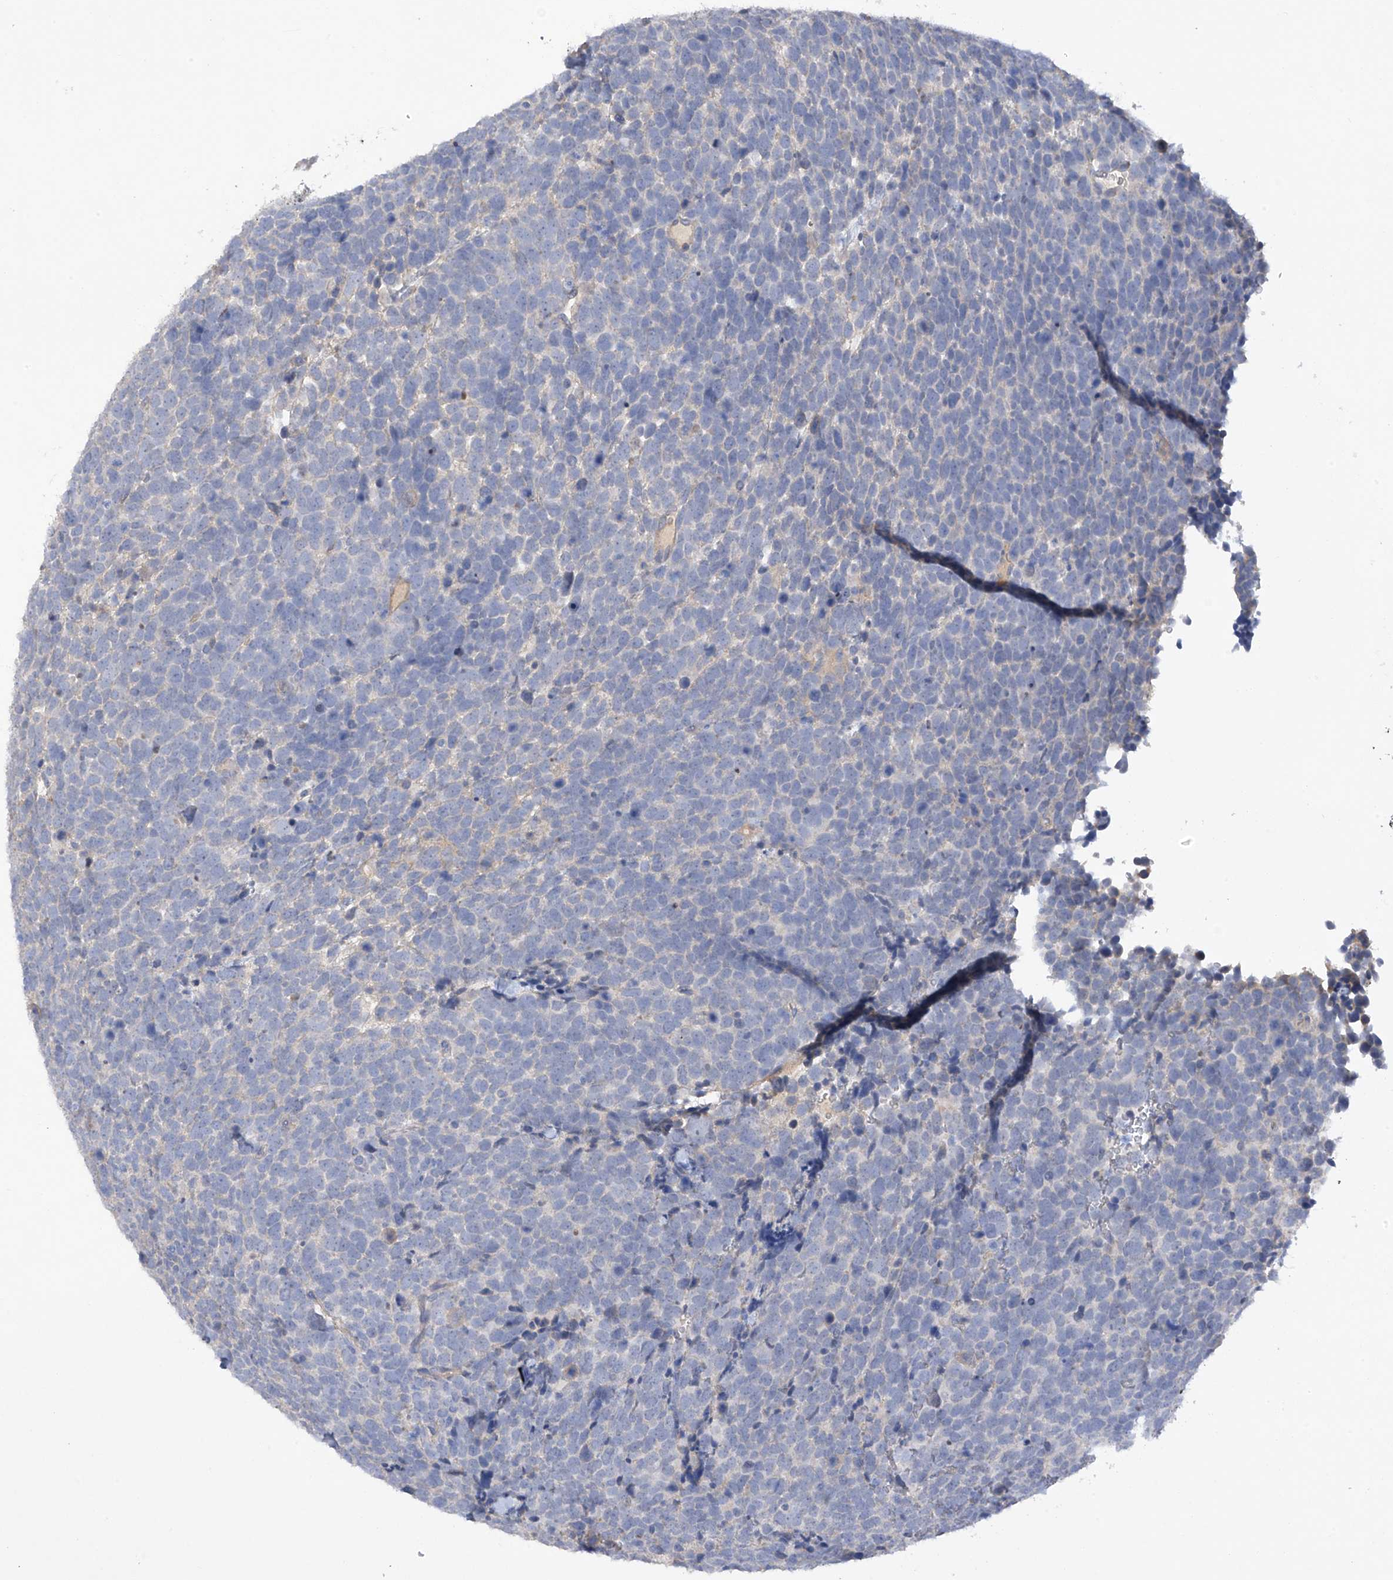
{"staining": {"intensity": "negative", "quantity": "none", "location": "none"}, "tissue": "urothelial cancer", "cell_type": "Tumor cells", "image_type": "cancer", "snomed": [{"axis": "morphology", "description": "Urothelial carcinoma, High grade"}, {"axis": "topography", "description": "Urinary bladder"}], "caption": "Tumor cells are negative for protein expression in human urothelial cancer. Brightfield microscopy of immunohistochemistry stained with DAB (brown) and hematoxylin (blue), captured at high magnification.", "gene": "PRSS12", "patient": {"sex": "female", "age": 82}}